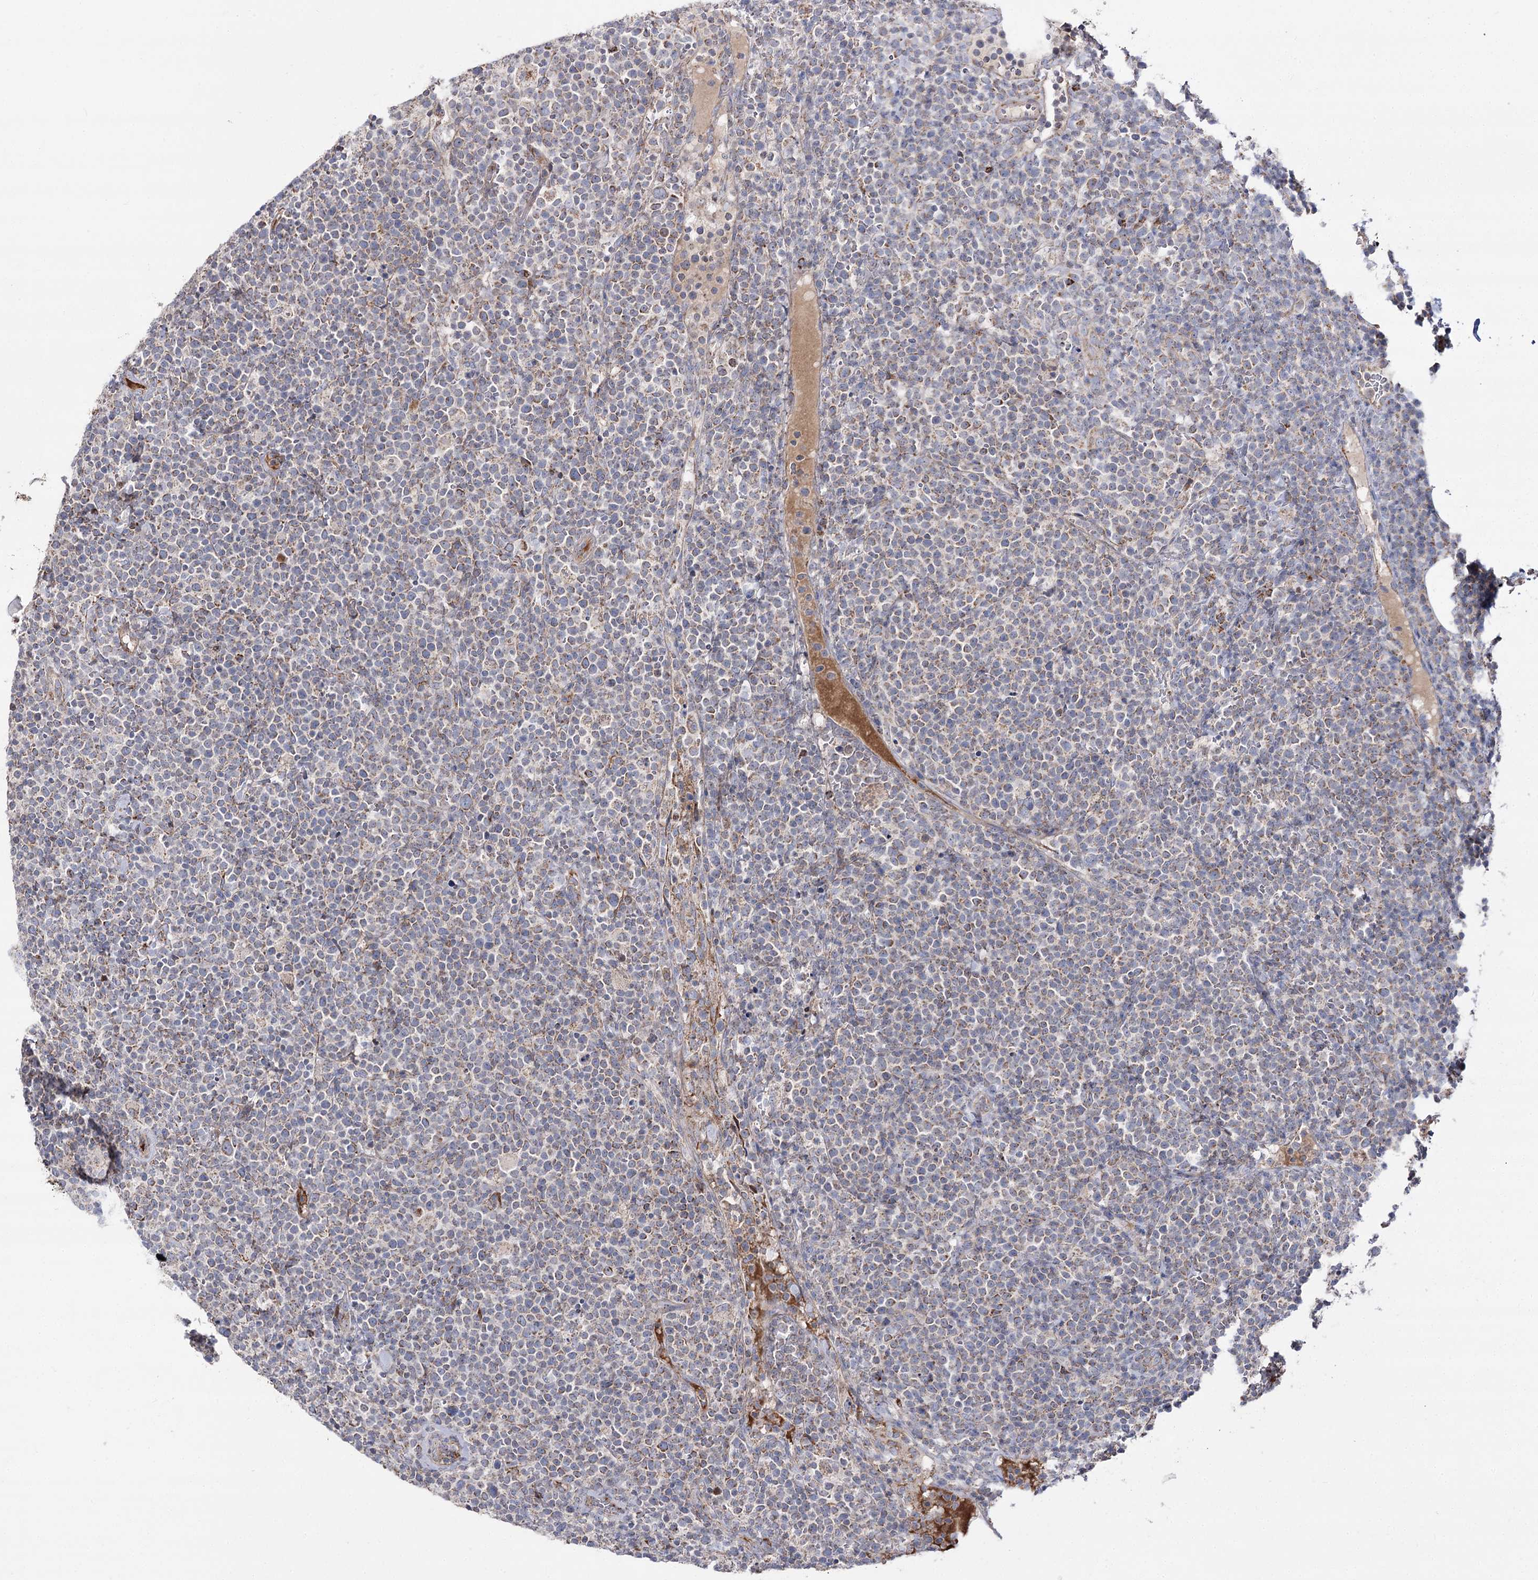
{"staining": {"intensity": "weak", "quantity": "<25%", "location": "cytoplasmic/membranous"}, "tissue": "lymphoma", "cell_type": "Tumor cells", "image_type": "cancer", "snomed": [{"axis": "morphology", "description": "Malignant lymphoma, non-Hodgkin's type, High grade"}, {"axis": "topography", "description": "Lymph node"}], "caption": "An immunohistochemistry (IHC) histopathology image of malignant lymphoma, non-Hodgkin's type (high-grade) is shown. There is no staining in tumor cells of malignant lymphoma, non-Hodgkin's type (high-grade).", "gene": "NADK2", "patient": {"sex": "male", "age": 61}}